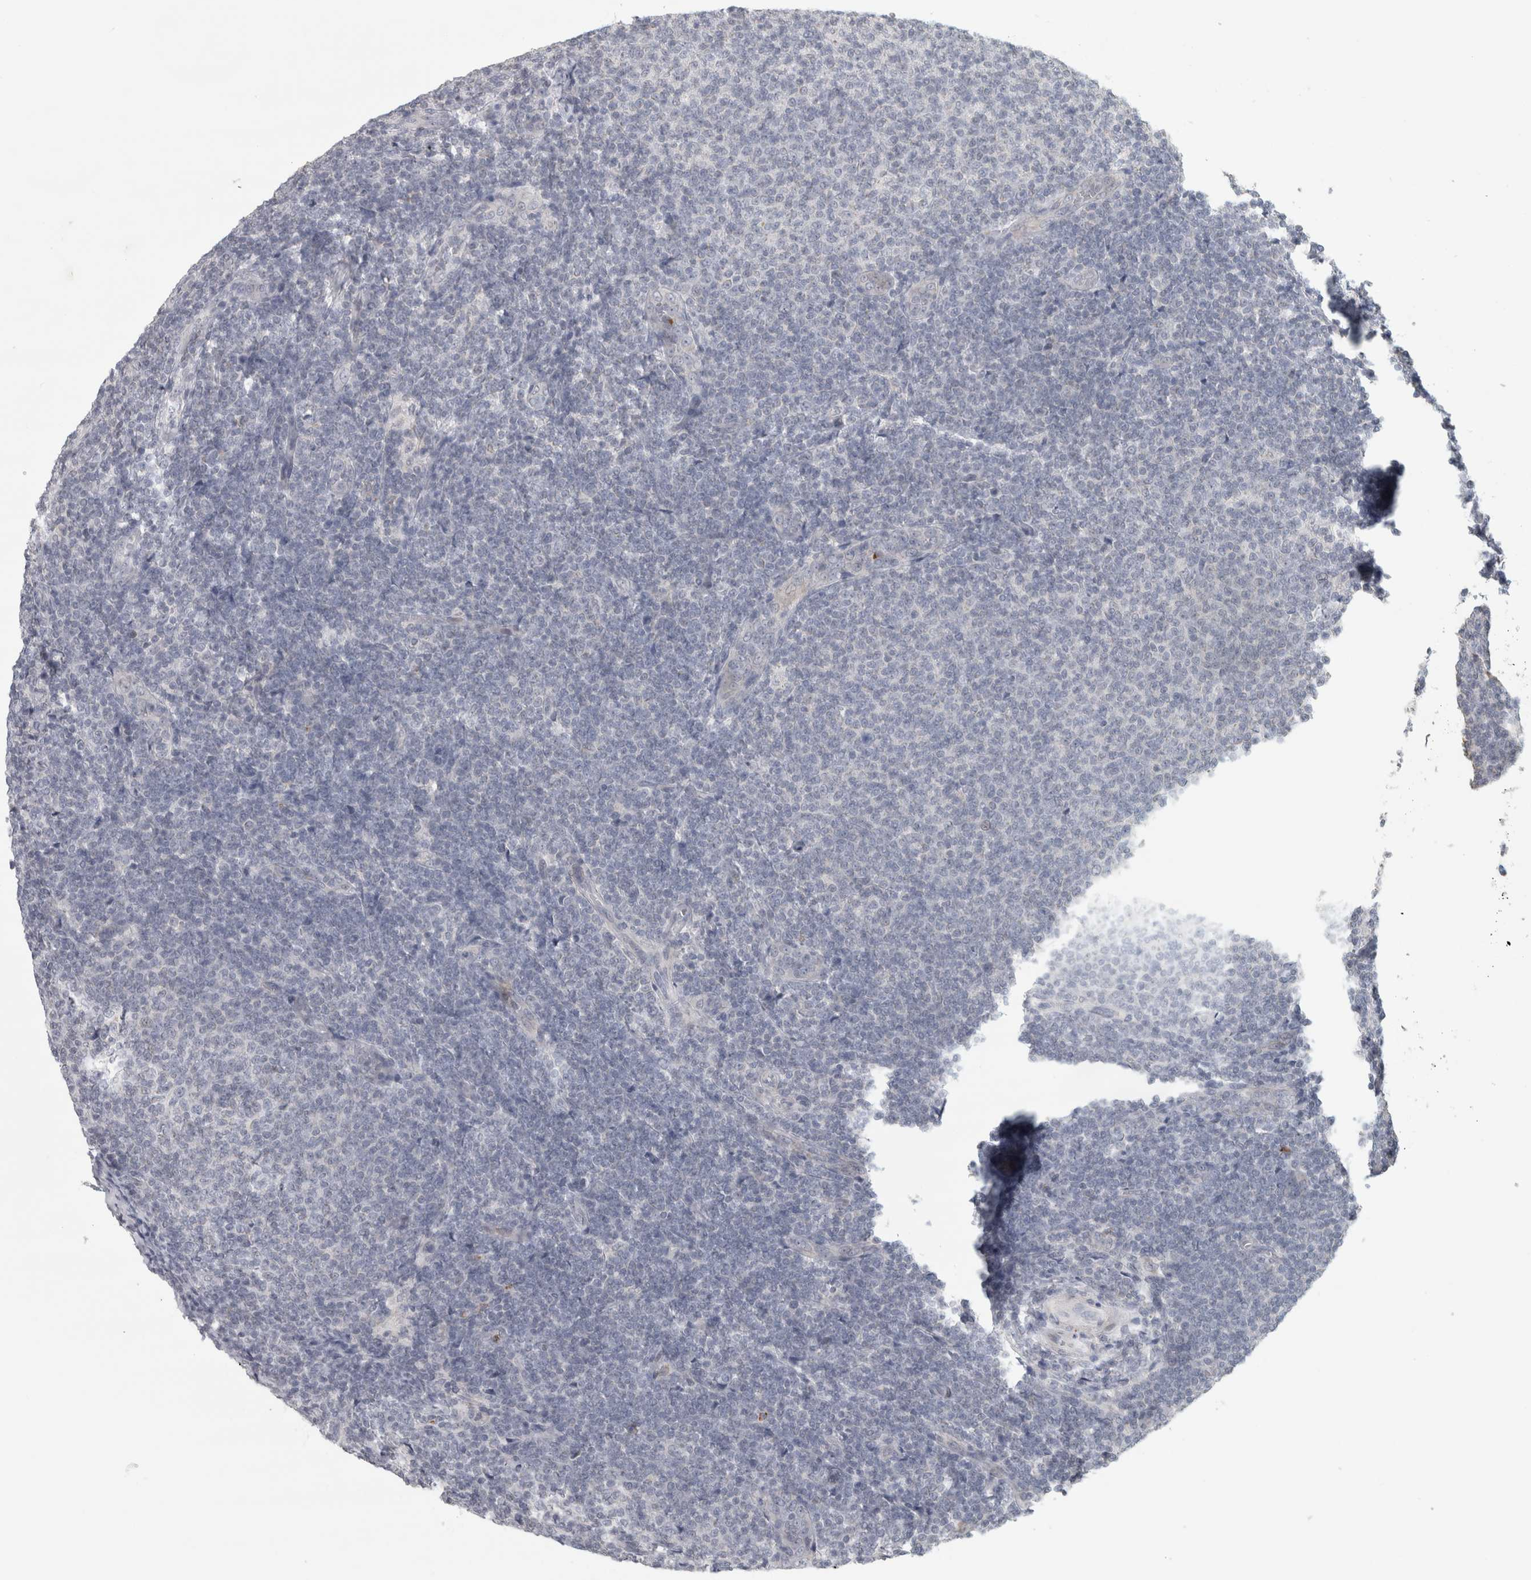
{"staining": {"intensity": "negative", "quantity": "none", "location": "none"}, "tissue": "lymphoma", "cell_type": "Tumor cells", "image_type": "cancer", "snomed": [{"axis": "morphology", "description": "Malignant lymphoma, non-Hodgkin's type, Low grade"}, {"axis": "topography", "description": "Lymph node"}], "caption": "Human low-grade malignant lymphoma, non-Hodgkin's type stained for a protein using immunohistochemistry (IHC) demonstrates no expression in tumor cells.", "gene": "PTPRN2", "patient": {"sex": "male", "age": 66}}